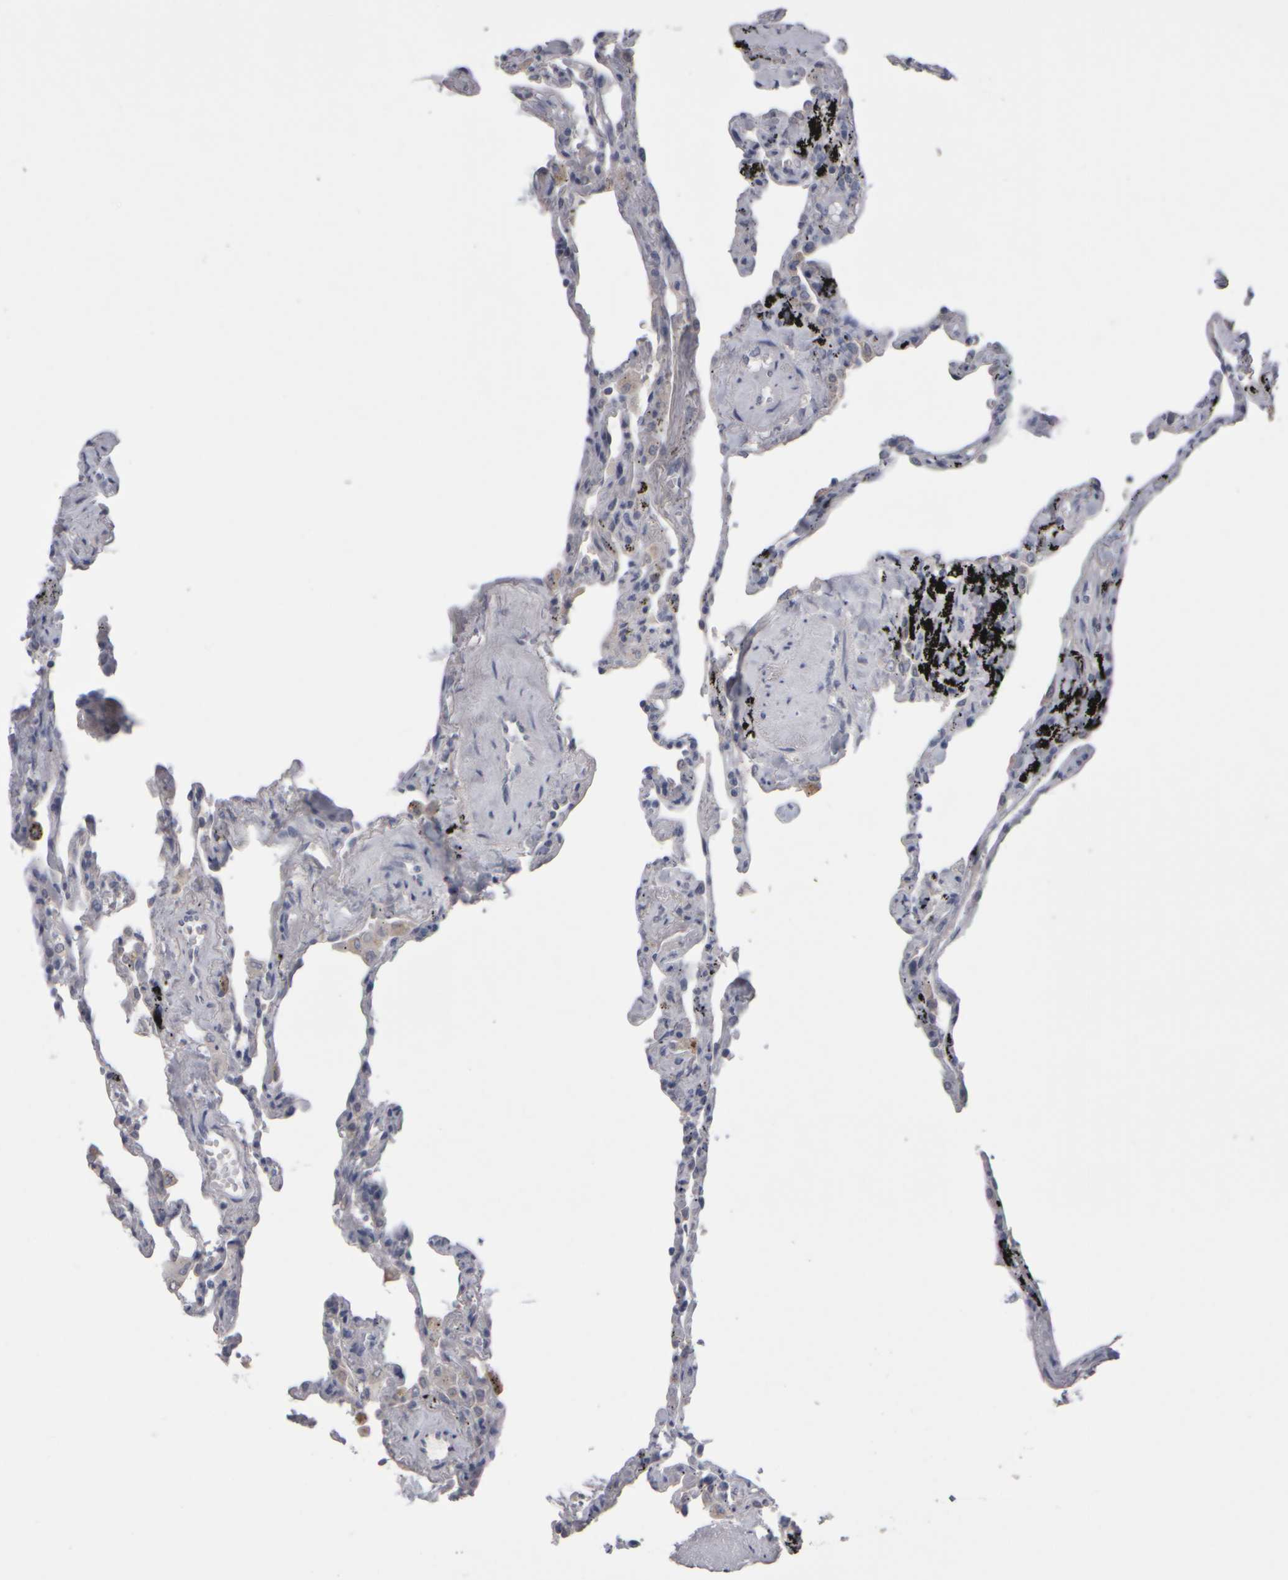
{"staining": {"intensity": "negative", "quantity": "none", "location": "none"}, "tissue": "lung", "cell_type": "Alveolar cells", "image_type": "normal", "snomed": [{"axis": "morphology", "description": "Normal tissue, NOS"}, {"axis": "topography", "description": "Lung"}], "caption": "The image shows no staining of alveolar cells in unremarkable lung.", "gene": "EPHX2", "patient": {"sex": "male", "age": 59}}